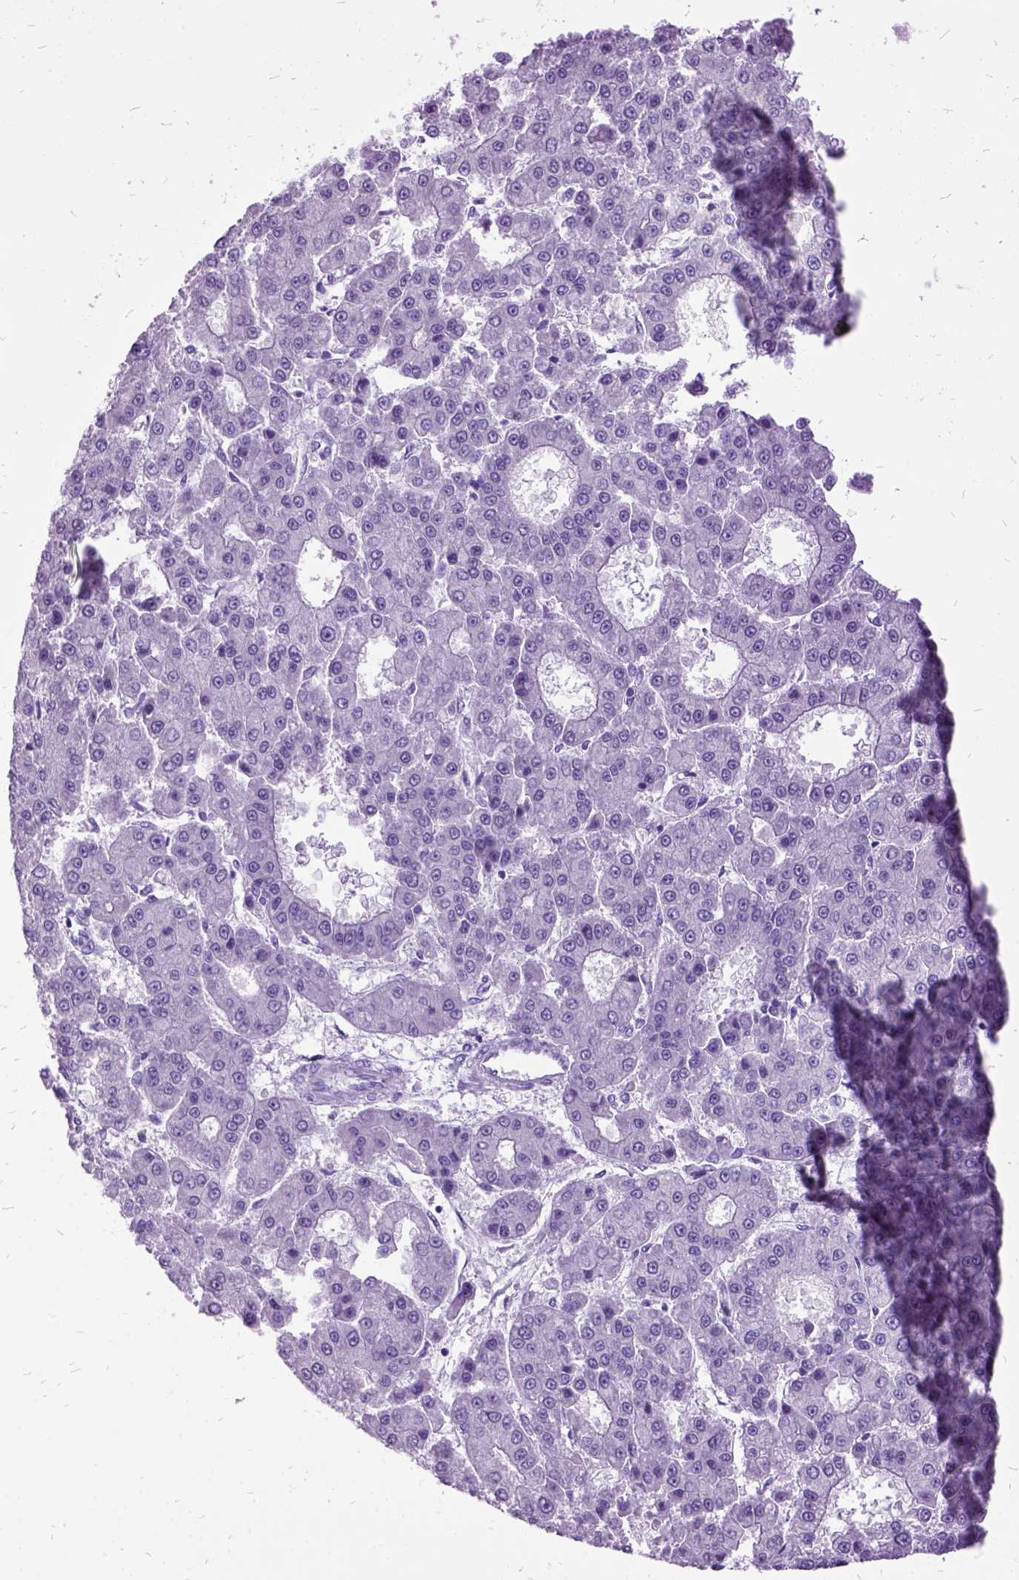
{"staining": {"intensity": "negative", "quantity": "none", "location": "none"}, "tissue": "liver cancer", "cell_type": "Tumor cells", "image_type": "cancer", "snomed": [{"axis": "morphology", "description": "Carcinoma, Hepatocellular, NOS"}, {"axis": "topography", "description": "Liver"}], "caption": "Hepatocellular carcinoma (liver) stained for a protein using IHC demonstrates no positivity tumor cells.", "gene": "MME", "patient": {"sex": "male", "age": 70}}